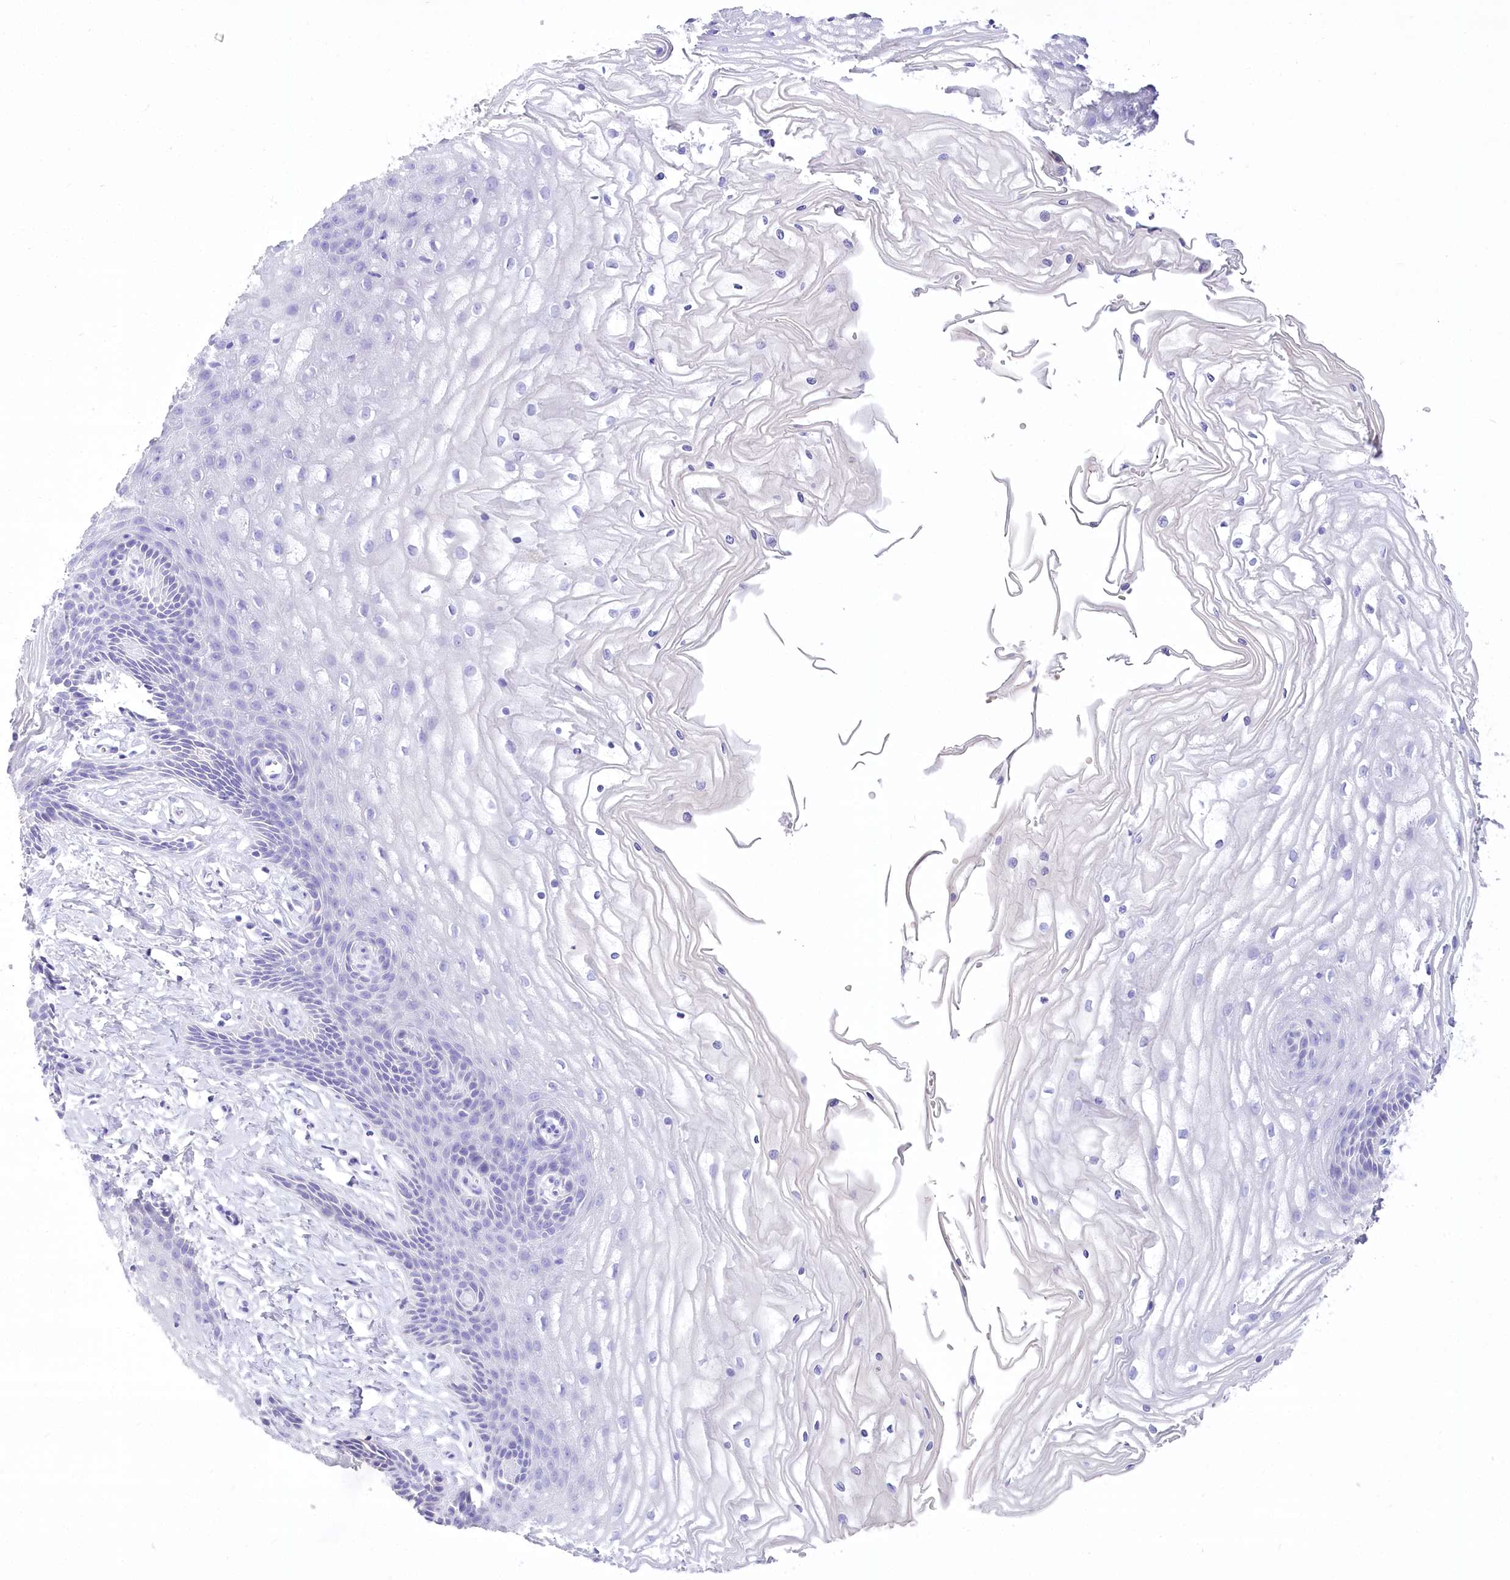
{"staining": {"intensity": "negative", "quantity": "none", "location": "none"}, "tissue": "vagina", "cell_type": "Squamous epithelial cells", "image_type": "normal", "snomed": [{"axis": "morphology", "description": "Normal tissue, NOS"}, {"axis": "topography", "description": "Vagina"}, {"axis": "topography", "description": "Cervix"}], "caption": "Immunohistochemistry (IHC) micrograph of unremarkable human vagina stained for a protein (brown), which exhibits no expression in squamous epithelial cells.", "gene": "PBLD", "patient": {"sex": "female", "age": 40}}